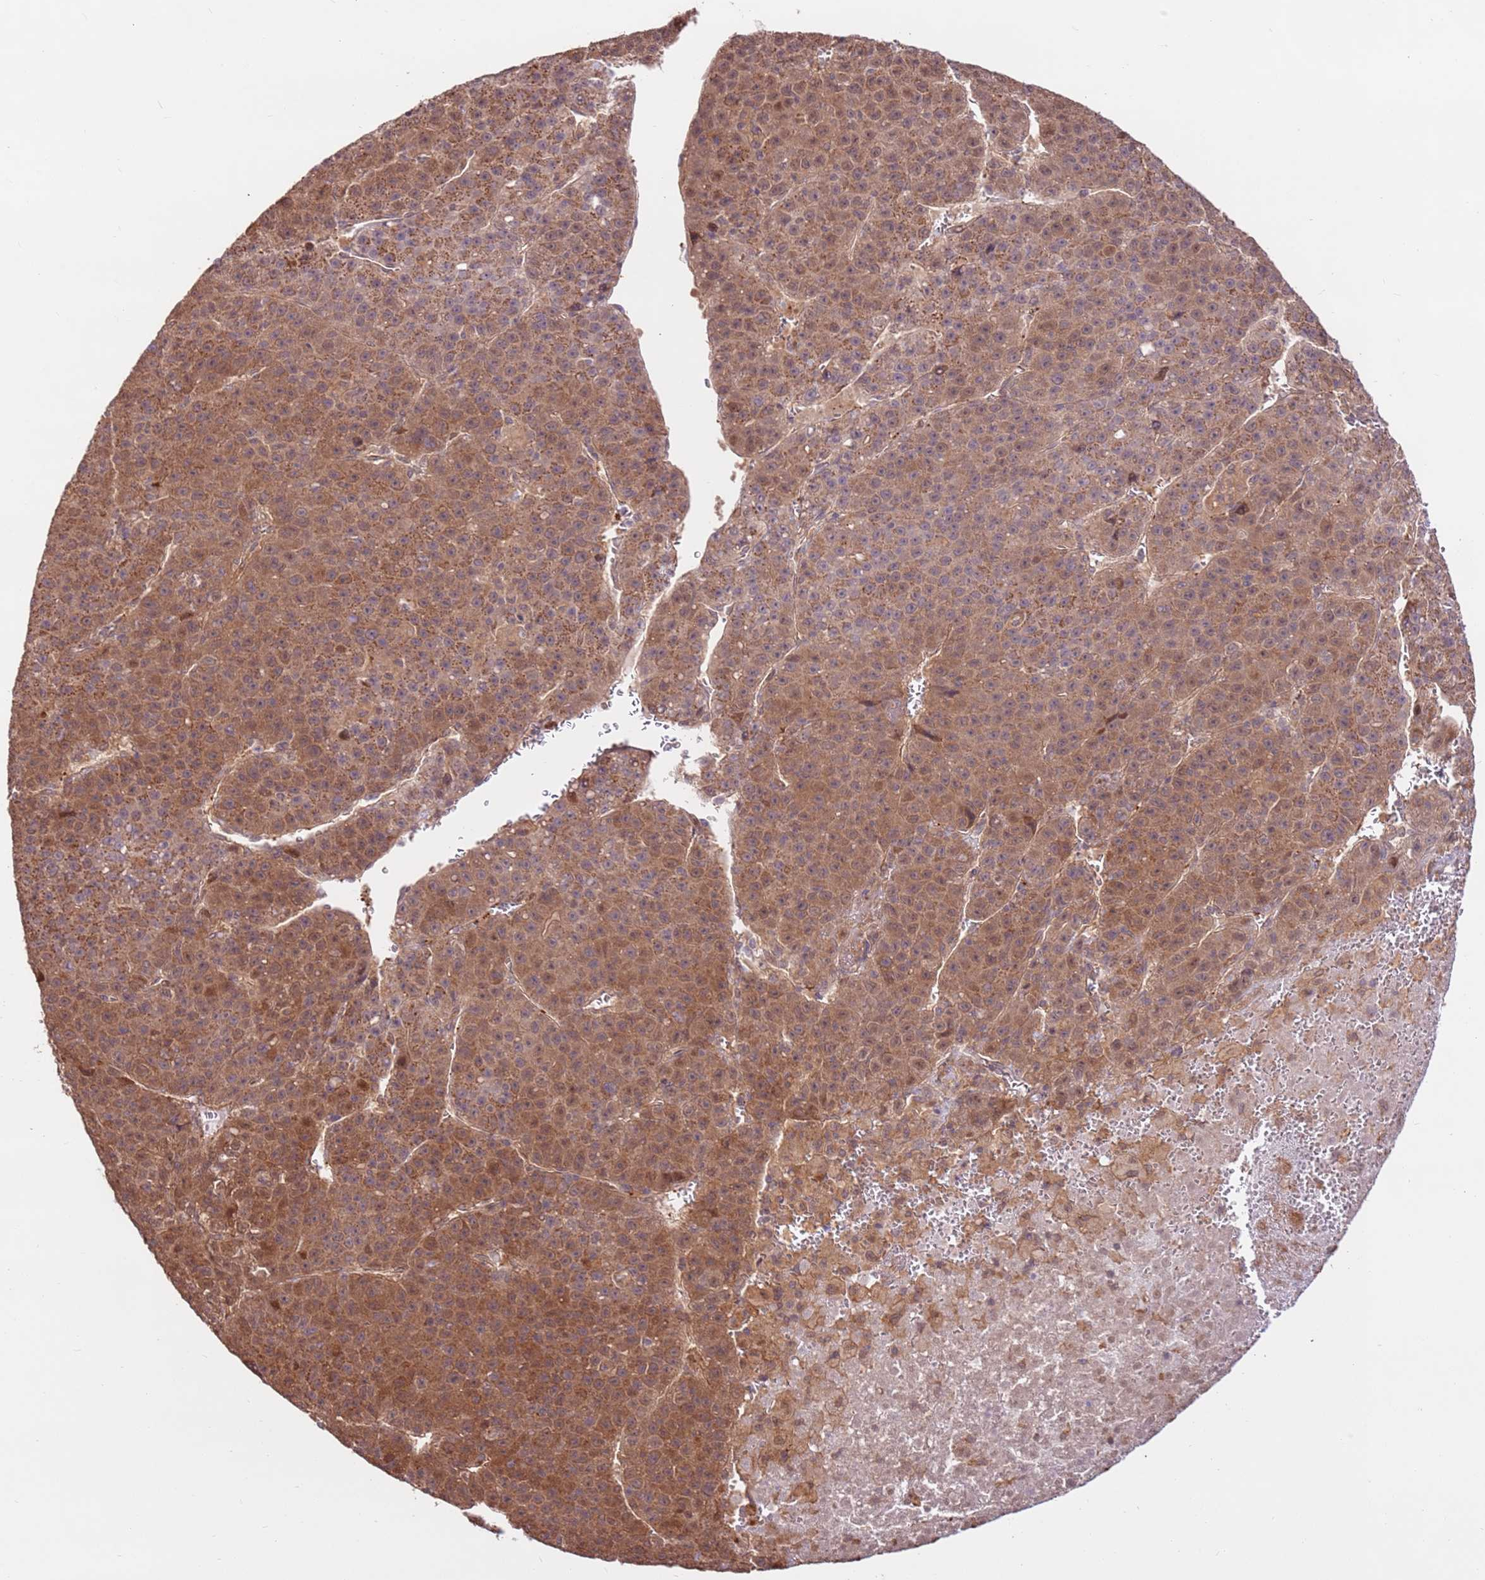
{"staining": {"intensity": "moderate", "quantity": ">75%", "location": "cytoplasmic/membranous,nuclear"}, "tissue": "liver cancer", "cell_type": "Tumor cells", "image_type": "cancer", "snomed": [{"axis": "morphology", "description": "Carcinoma, Hepatocellular, NOS"}, {"axis": "topography", "description": "Liver"}], "caption": "Protein staining of hepatocellular carcinoma (liver) tissue demonstrates moderate cytoplasmic/membranous and nuclear expression in approximately >75% of tumor cells.", "gene": "CCDC112", "patient": {"sex": "female", "age": 53}}